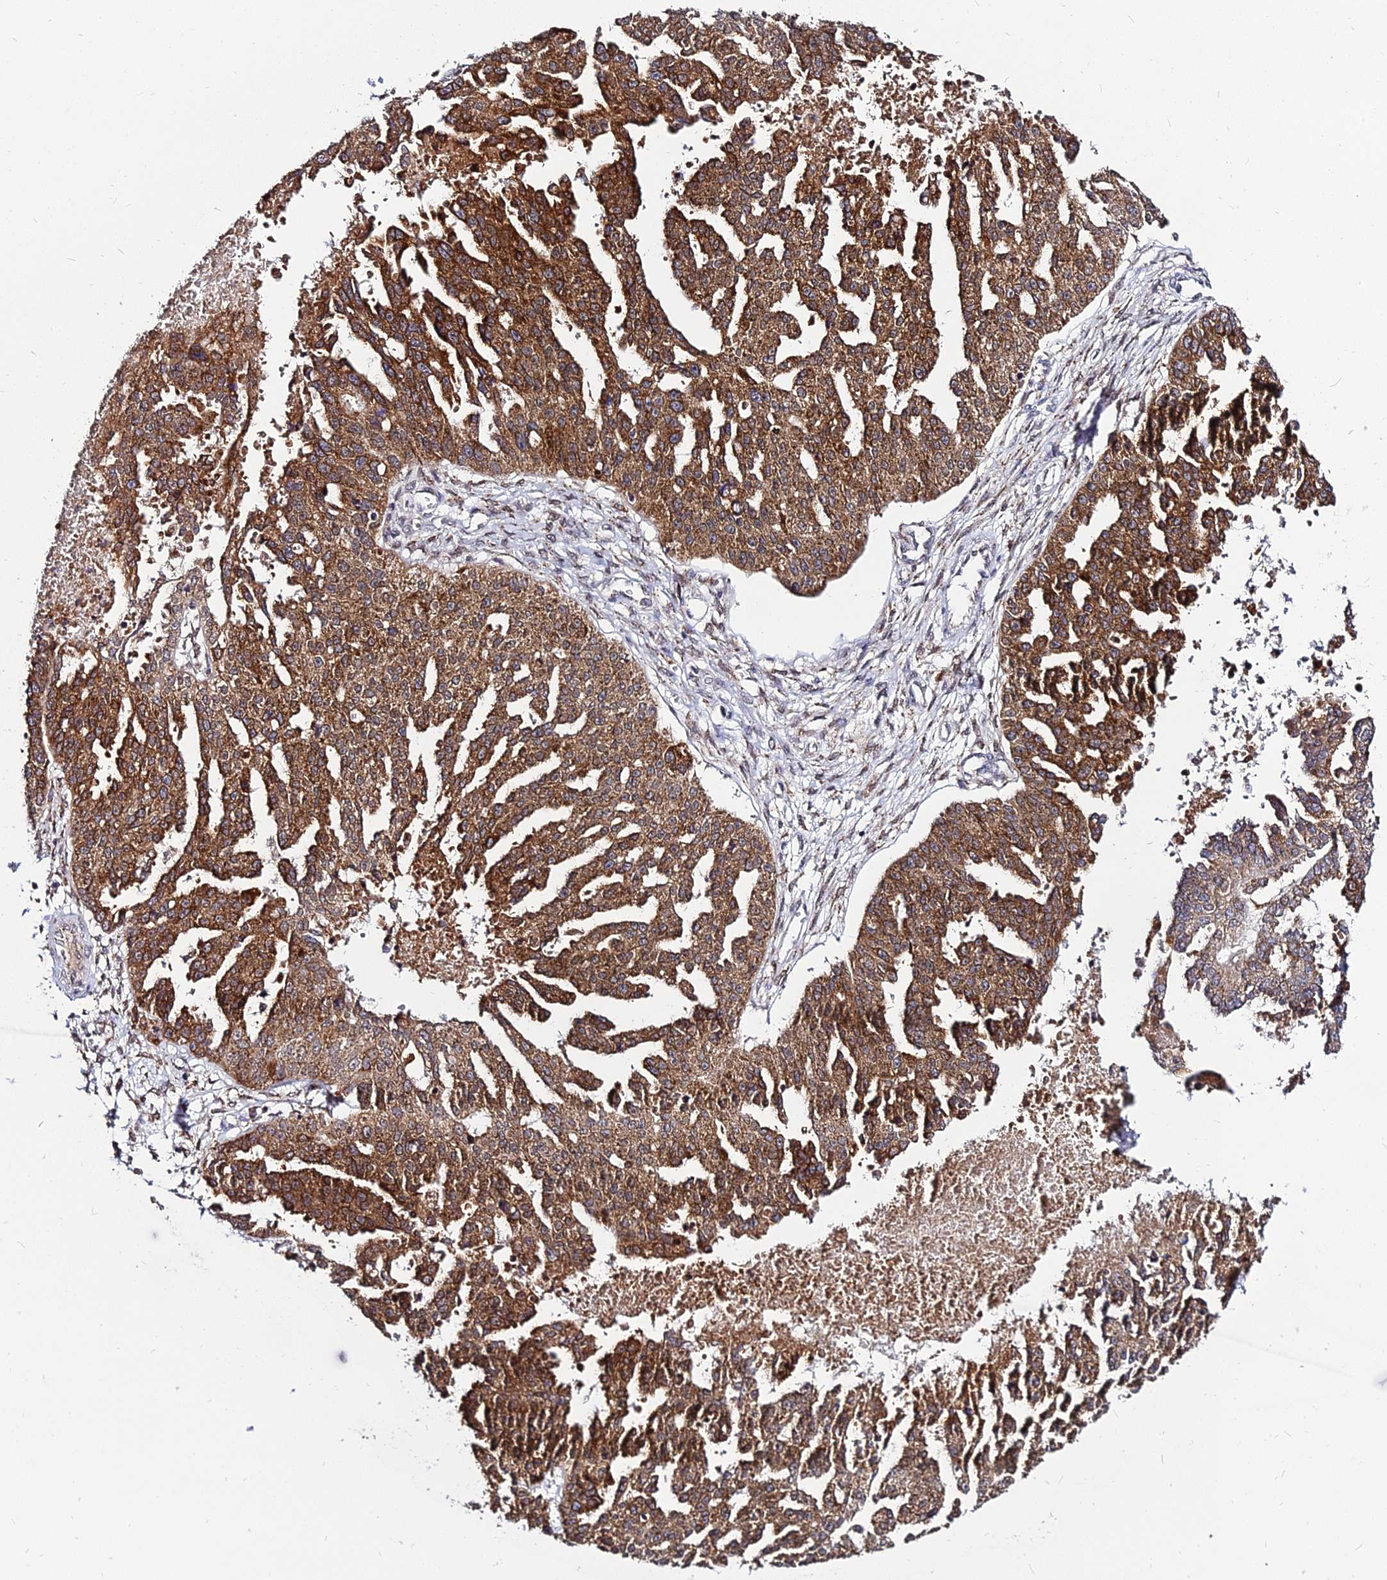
{"staining": {"intensity": "strong", "quantity": ">75%", "location": "cytoplasmic/membranous"}, "tissue": "ovarian cancer", "cell_type": "Tumor cells", "image_type": "cancer", "snomed": [{"axis": "morphology", "description": "Cystadenocarcinoma, serous, NOS"}, {"axis": "topography", "description": "Ovary"}], "caption": "This micrograph exhibits immunohistochemistry (IHC) staining of ovarian cancer, with high strong cytoplasmic/membranous positivity in approximately >75% of tumor cells.", "gene": "RNF121", "patient": {"sex": "female", "age": 58}}